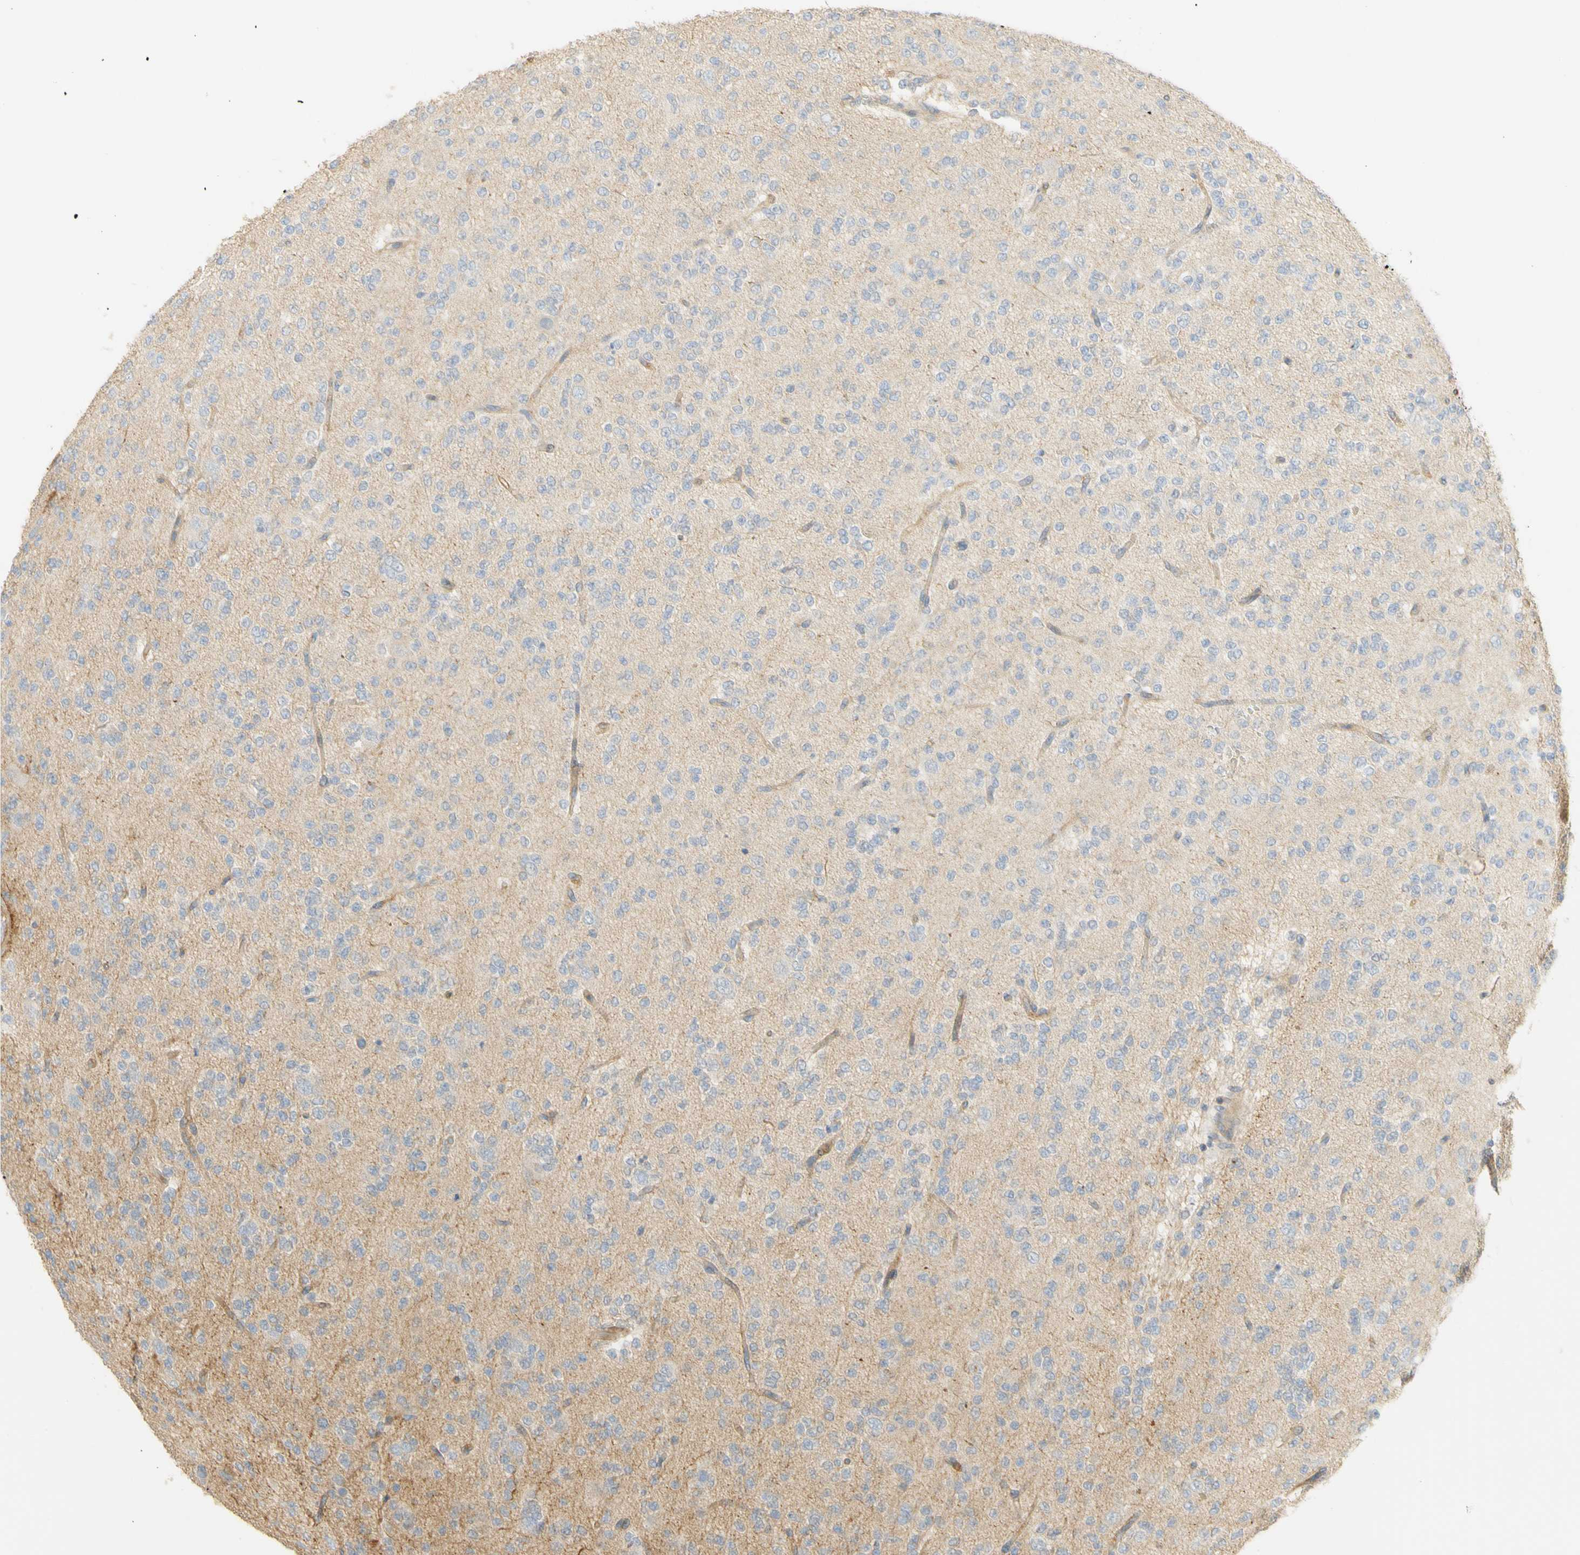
{"staining": {"intensity": "negative", "quantity": "none", "location": "none"}, "tissue": "glioma", "cell_type": "Tumor cells", "image_type": "cancer", "snomed": [{"axis": "morphology", "description": "Glioma, malignant, Low grade"}, {"axis": "topography", "description": "Brain"}], "caption": "The photomicrograph reveals no significant expression in tumor cells of low-grade glioma (malignant). (Brightfield microscopy of DAB (3,3'-diaminobenzidine) immunohistochemistry at high magnification).", "gene": "KCNE4", "patient": {"sex": "male", "age": 38}}